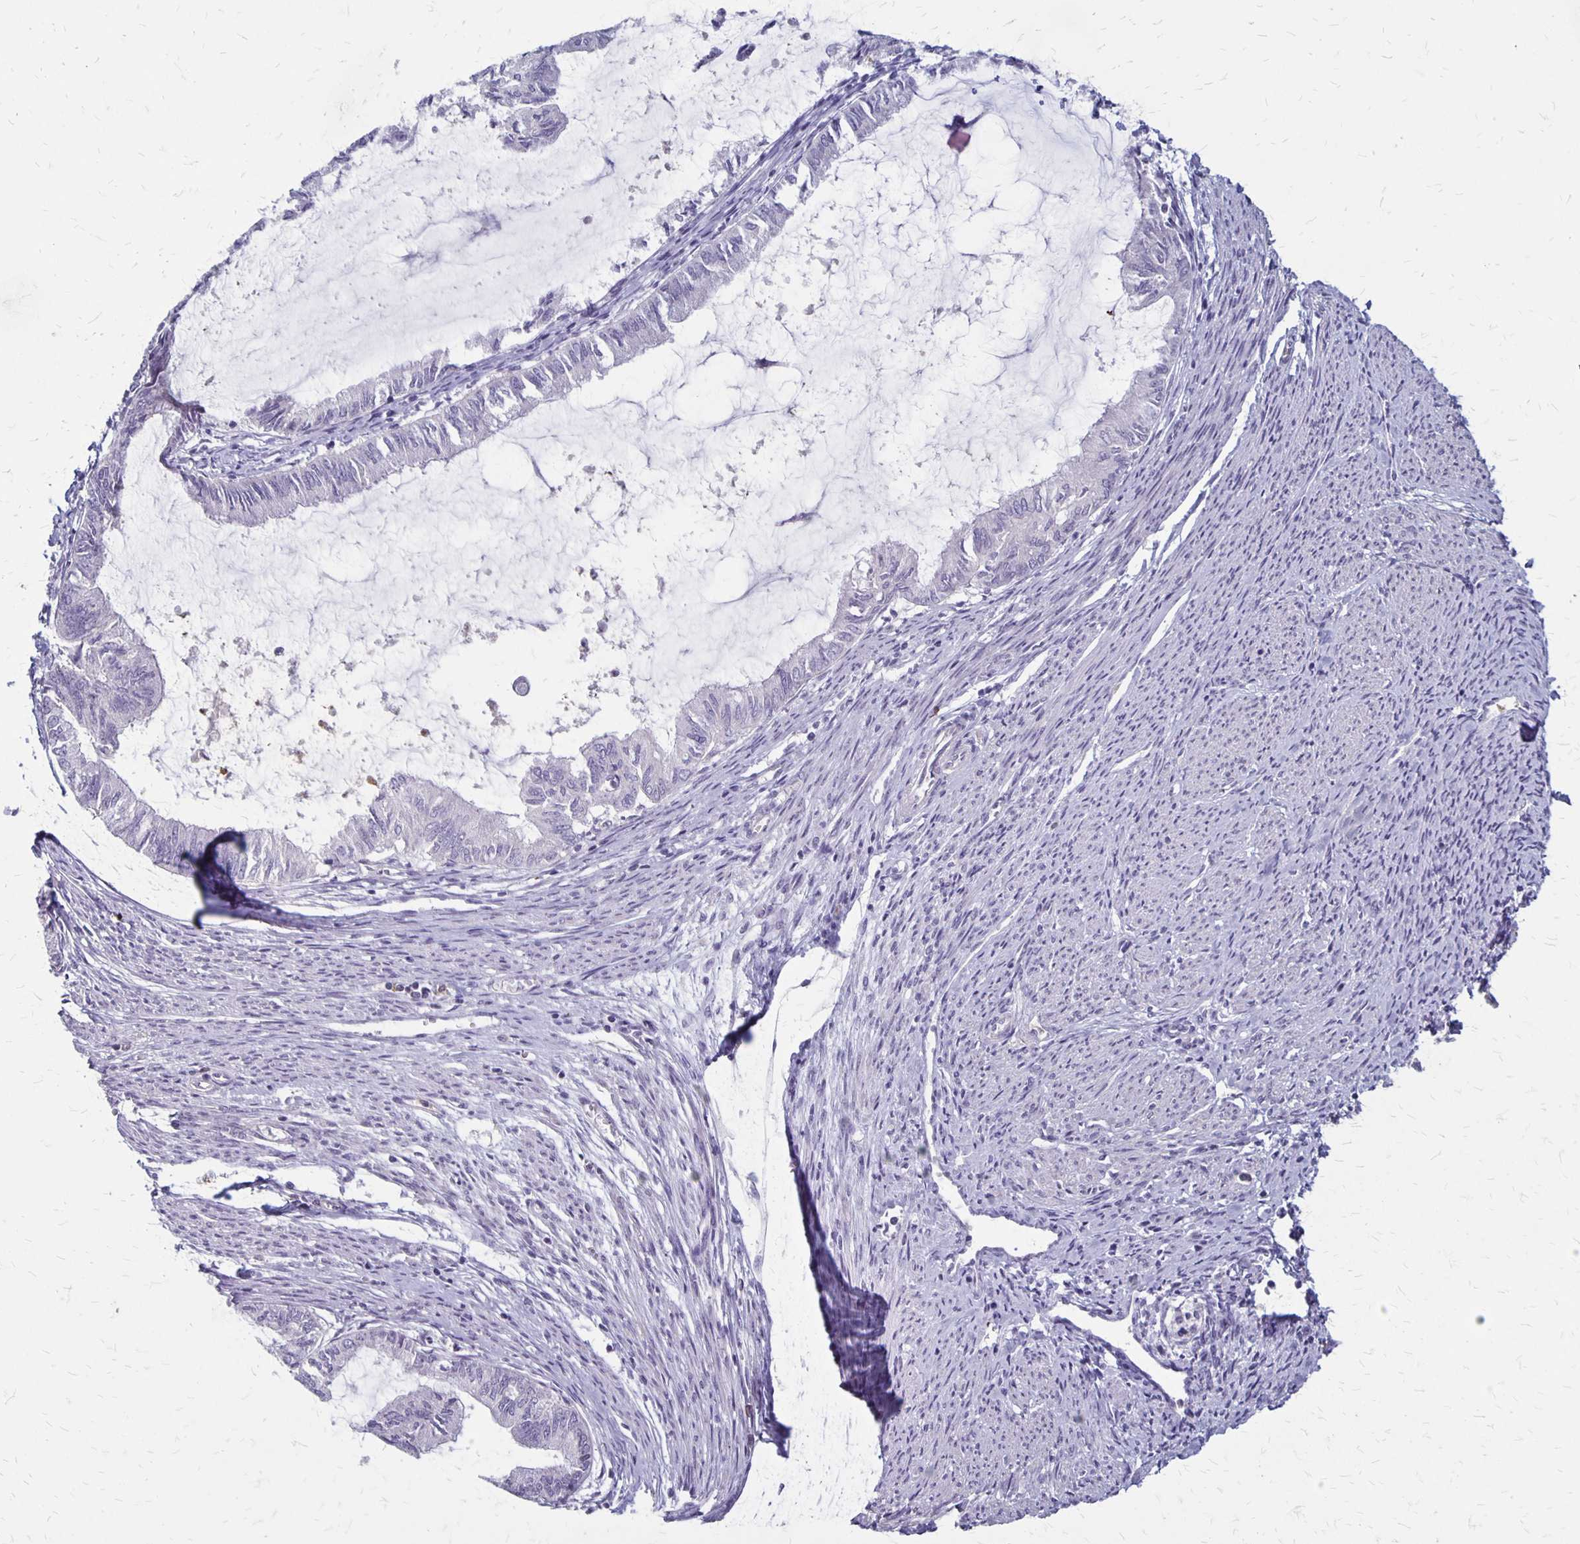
{"staining": {"intensity": "negative", "quantity": "none", "location": "none"}, "tissue": "endometrial cancer", "cell_type": "Tumor cells", "image_type": "cancer", "snomed": [{"axis": "morphology", "description": "Adenocarcinoma, NOS"}, {"axis": "topography", "description": "Endometrium"}], "caption": "This is an immunohistochemistry (IHC) micrograph of endometrial adenocarcinoma. There is no staining in tumor cells.", "gene": "SEPTIN5", "patient": {"sex": "female", "age": 86}}